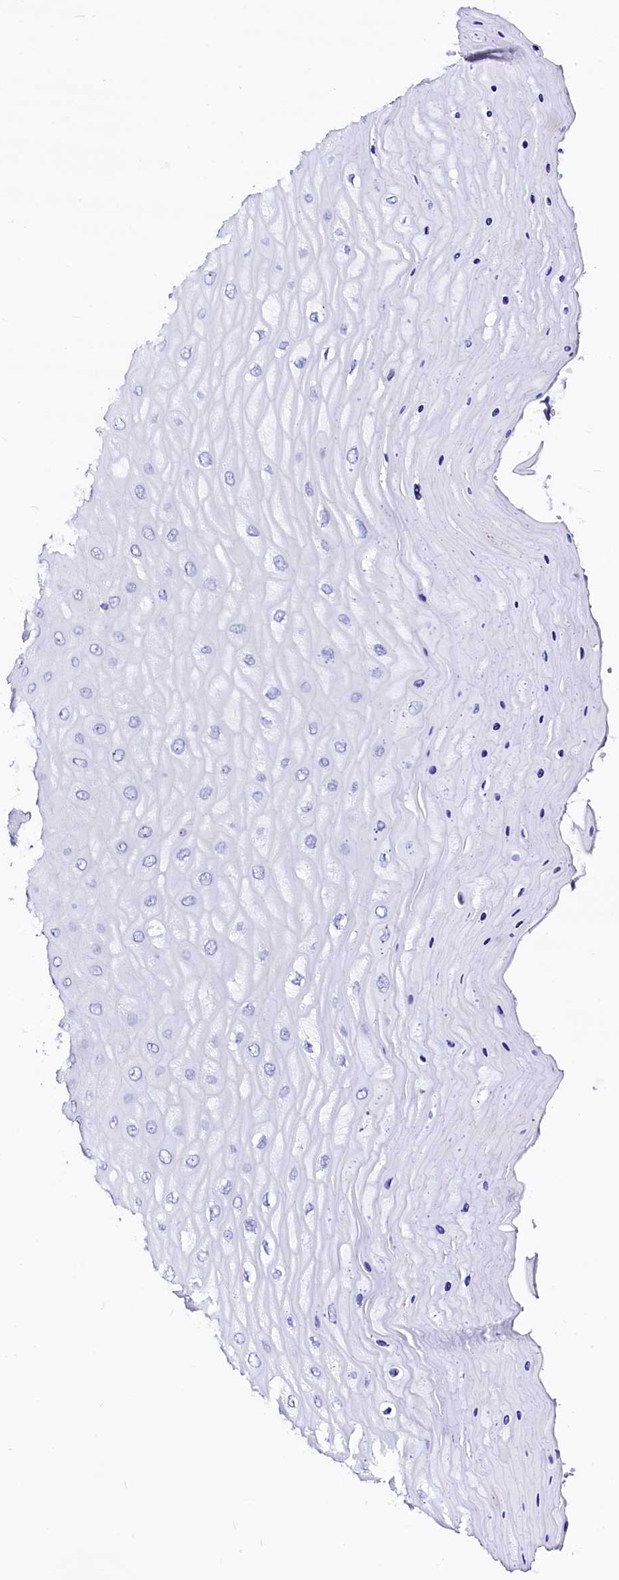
{"staining": {"intensity": "negative", "quantity": "none", "location": "none"}, "tissue": "cervix", "cell_type": "Glandular cells", "image_type": "normal", "snomed": [{"axis": "morphology", "description": "Normal tissue, NOS"}, {"axis": "topography", "description": "Cervix"}], "caption": "Immunohistochemistry (IHC) photomicrograph of unremarkable cervix: human cervix stained with DAB (3,3'-diaminobenzidine) shows no significant protein staining in glandular cells. (DAB (3,3'-diaminobenzidine) IHC visualized using brightfield microscopy, high magnification).", "gene": "BTBD16", "patient": {"sex": "female", "age": 55}}